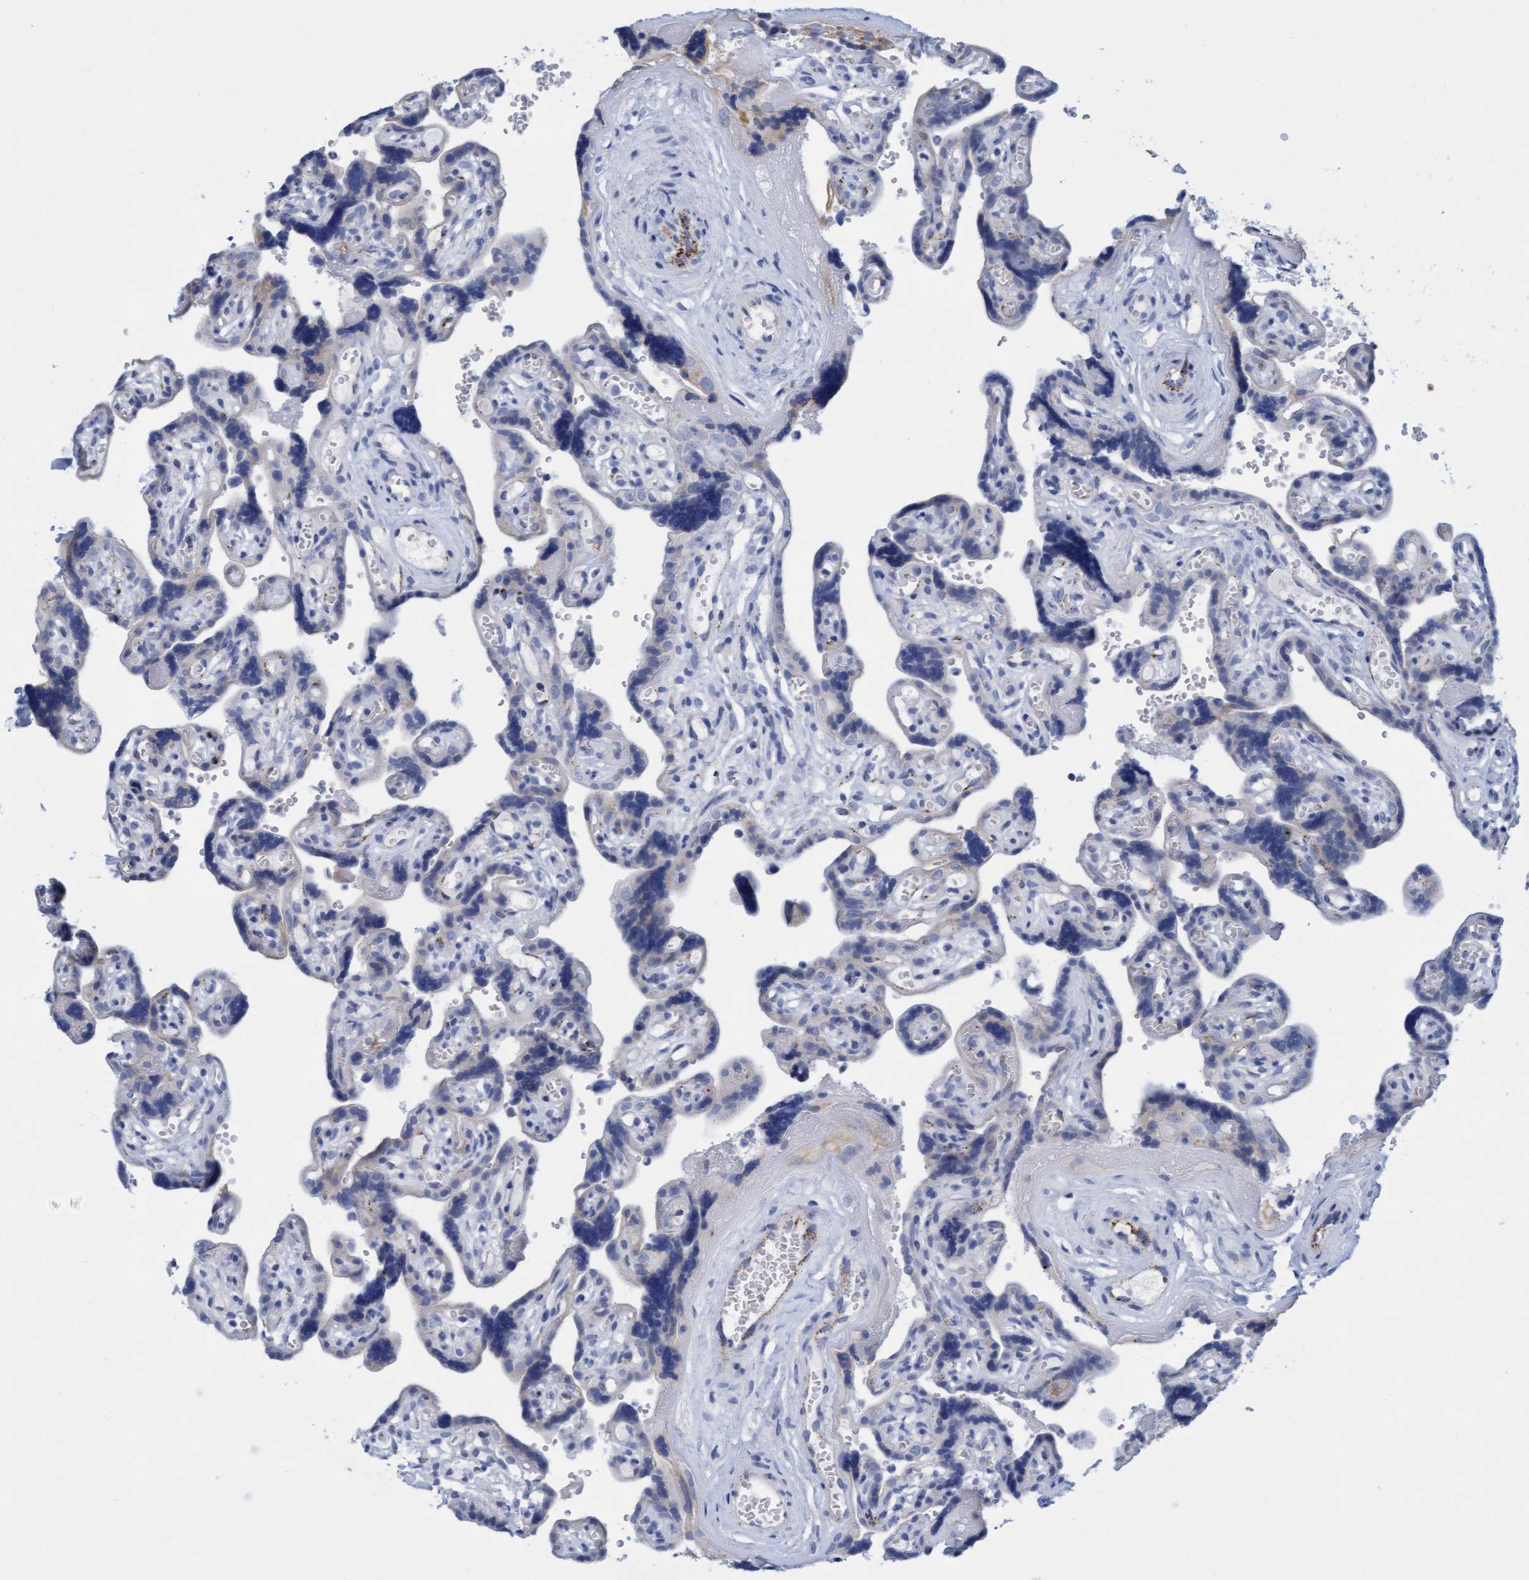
{"staining": {"intensity": "moderate", "quantity": ">75%", "location": "cytoplasmic/membranous"}, "tissue": "placenta", "cell_type": "Decidual cells", "image_type": "normal", "snomed": [{"axis": "morphology", "description": "Normal tissue, NOS"}, {"axis": "topography", "description": "Placenta"}], "caption": "The image exhibits staining of benign placenta, revealing moderate cytoplasmic/membranous protein expression (brown color) within decidual cells. The staining was performed using DAB to visualize the protein expression in brown, while the nuclei were stained in blue with hematoxylin (Magnification: 20x).", "gene": "SGSH", "patient": {"sex": "female", "age": 30}}